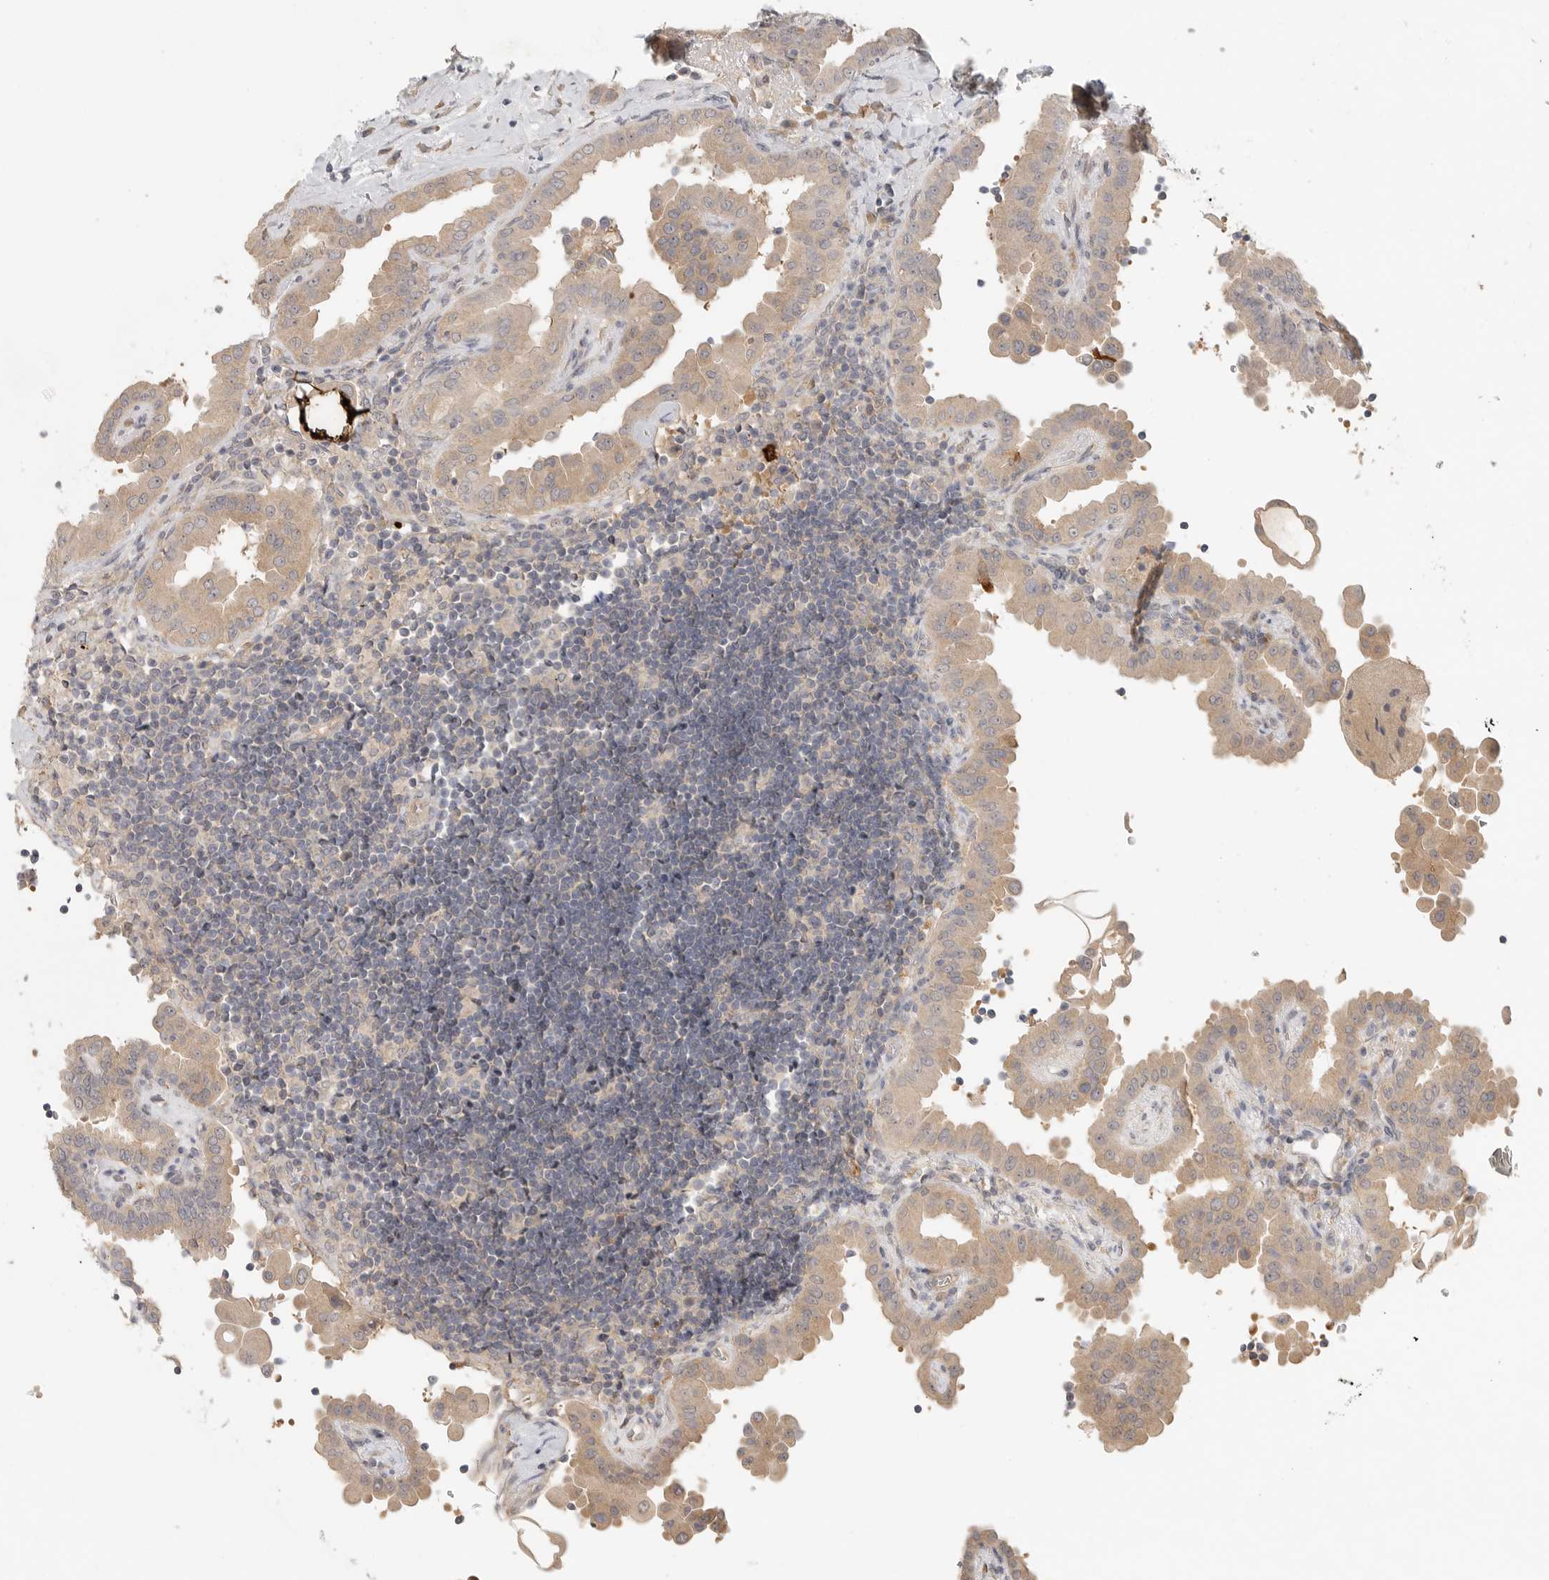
{"staining": {"intensity": "weak", "quantity": ">75%", "location": "cytoplasmic/membranous"}, "tissue": "thyroid cancer", "cell_type": "Tumor cells", "image_type": "cancer", "snomed": [{"axis": "morphology", "description": "Papillary adenocarcinoma, NOS"}, {"axis": "topography", "description": "Thyroid gland"}], "caption": "A low amount of weak cytoplasmic/membranous expression is identified in approximately >75% of tumor cells in thyroid cancer tissue.", "gene": "HDAC6", "patient": {"sex": "male", "age": 33}}